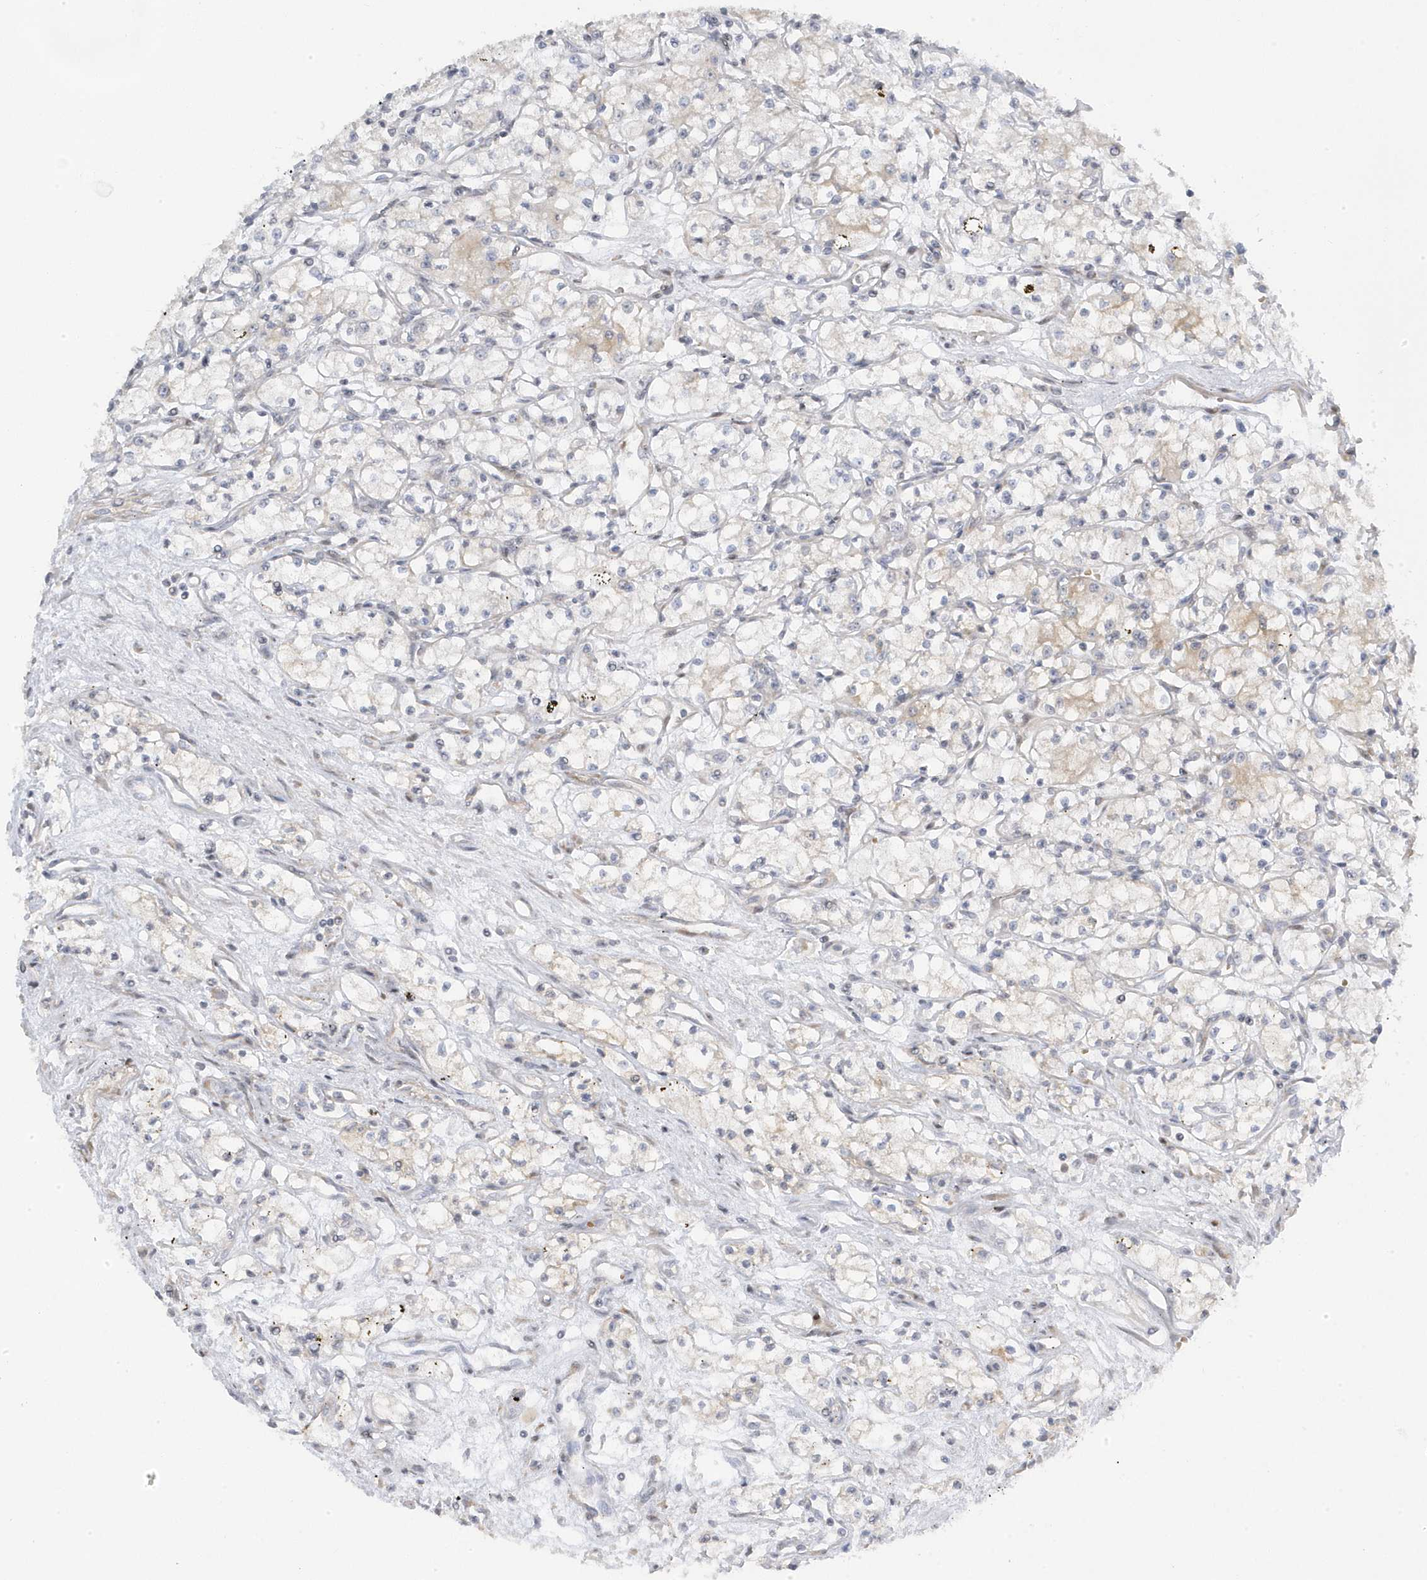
{"staining": {"intensity": "negative", "quantity": "none", "location": "none"}, "tissue": "renal cancer", "cell_type": "Tumor cells", "image_type": "cancer", "snomed": [{"axis": "morphology", "description": "Adenocarcinoma, NOS"}, {"axis": "topography", "description": "Kidney"}], "caption": "Protein analysis of adenocarcinoma (renal) demonstrates no significant staining in tumor cells.", "gene": "MAP7D3", "patient": {"sex": "male", "age": 59}}